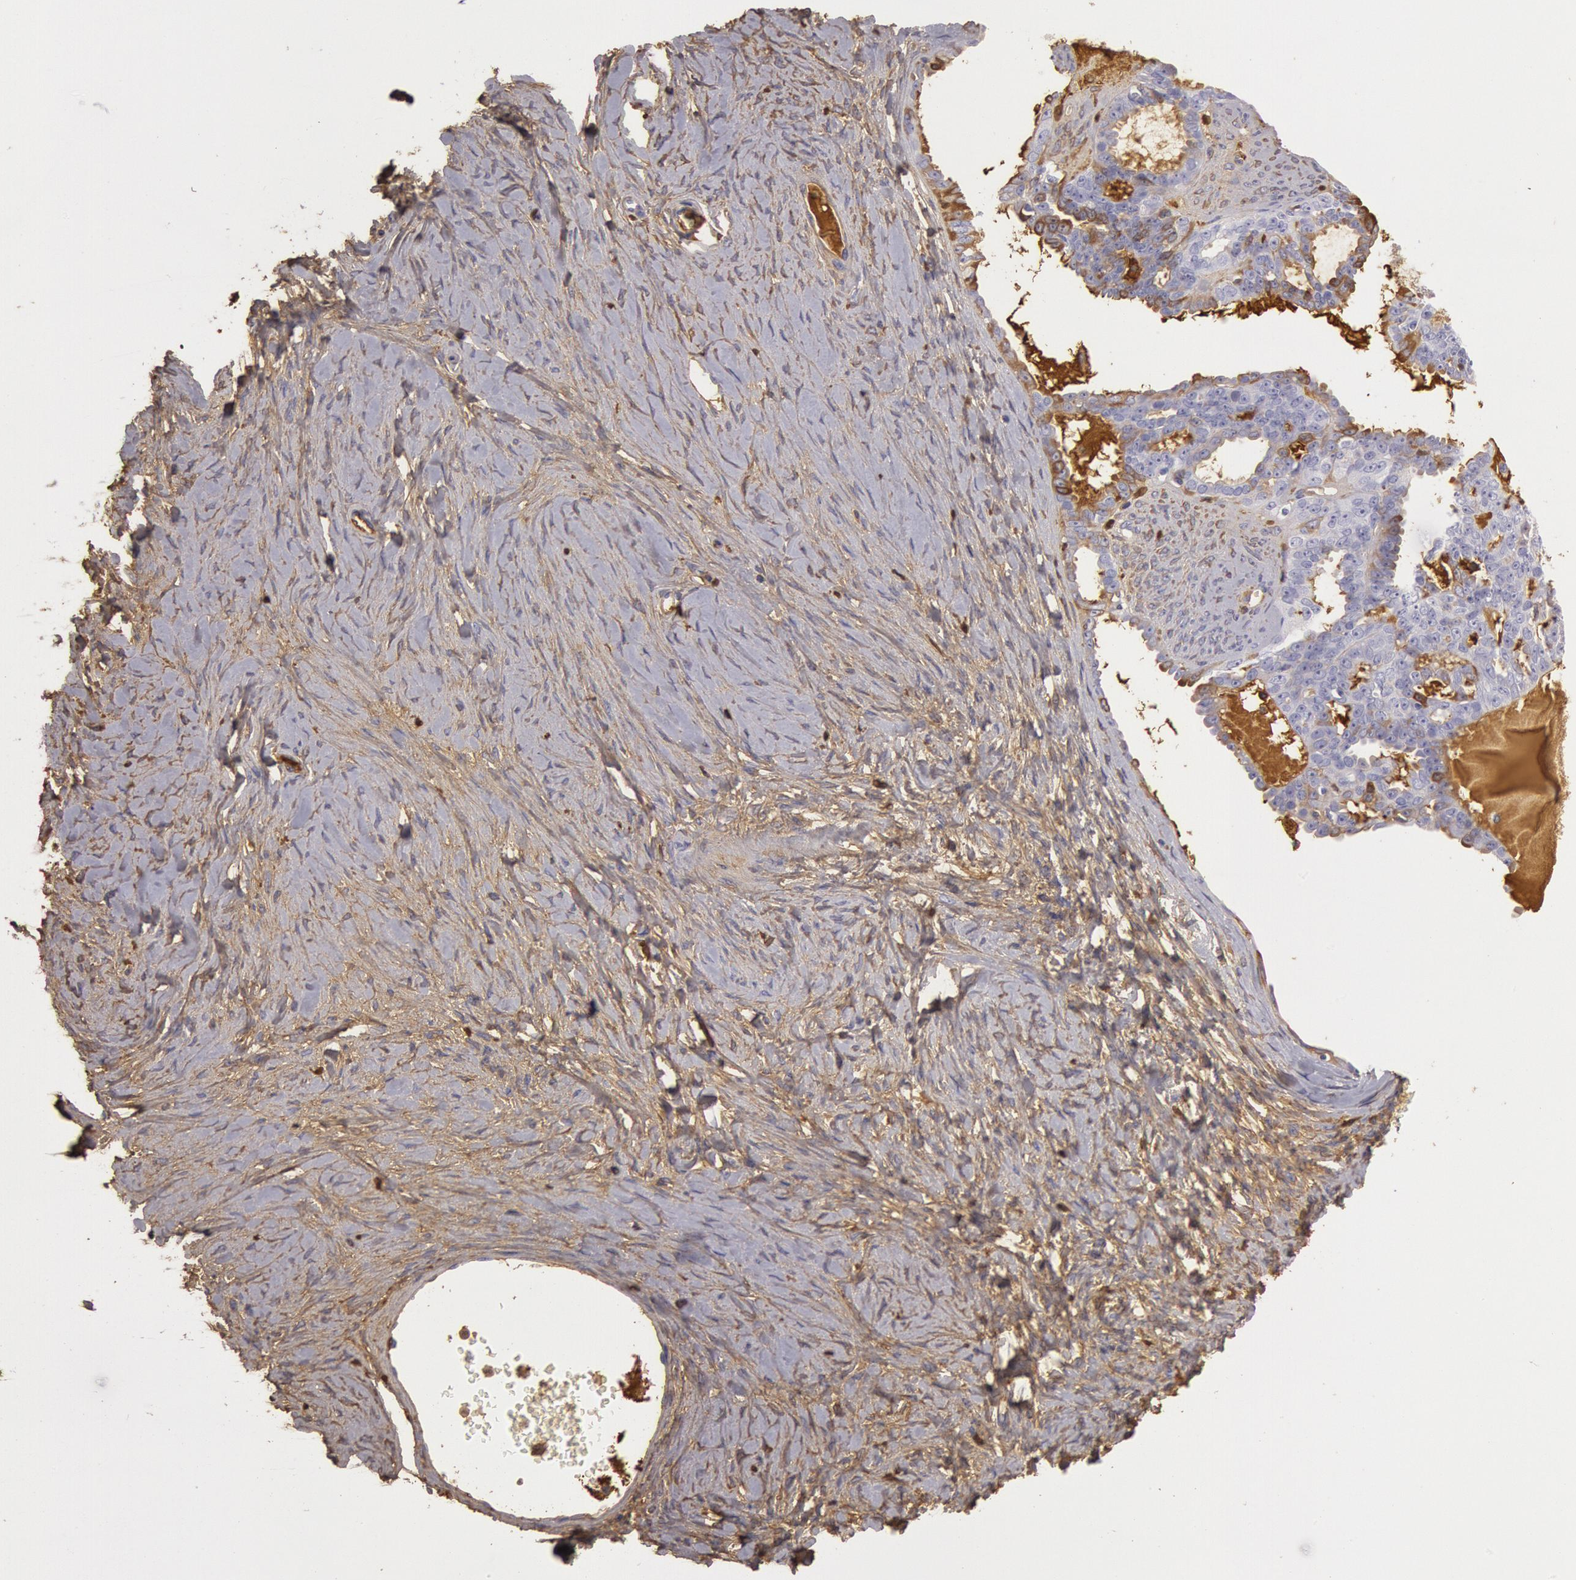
{"staining": {"intensity": "moderate", "quantity": "25%-75%", "location": "cytoplasmic/membranous"}, "tissue": "ovarian cancer", "cell_type": "Tumor cells", "image_type": "cancer", "snomed": [{"axis": "morphology", "description": "Cystadenocarcinoma, serous, NOS"}, {"axis": "topography", "description": "Ovary"}], "caption": "The photomicrograph reveals a brown stain indicating the presence of a protein in the cytoplasmic/membranous of tumor cells in ovarian cancer (serous cystadenocarcinoma). (IHC, brightfield microscopy, high magnification).", "gene": "IGHG1", "patient": {"sex": "female", "age": 71}}